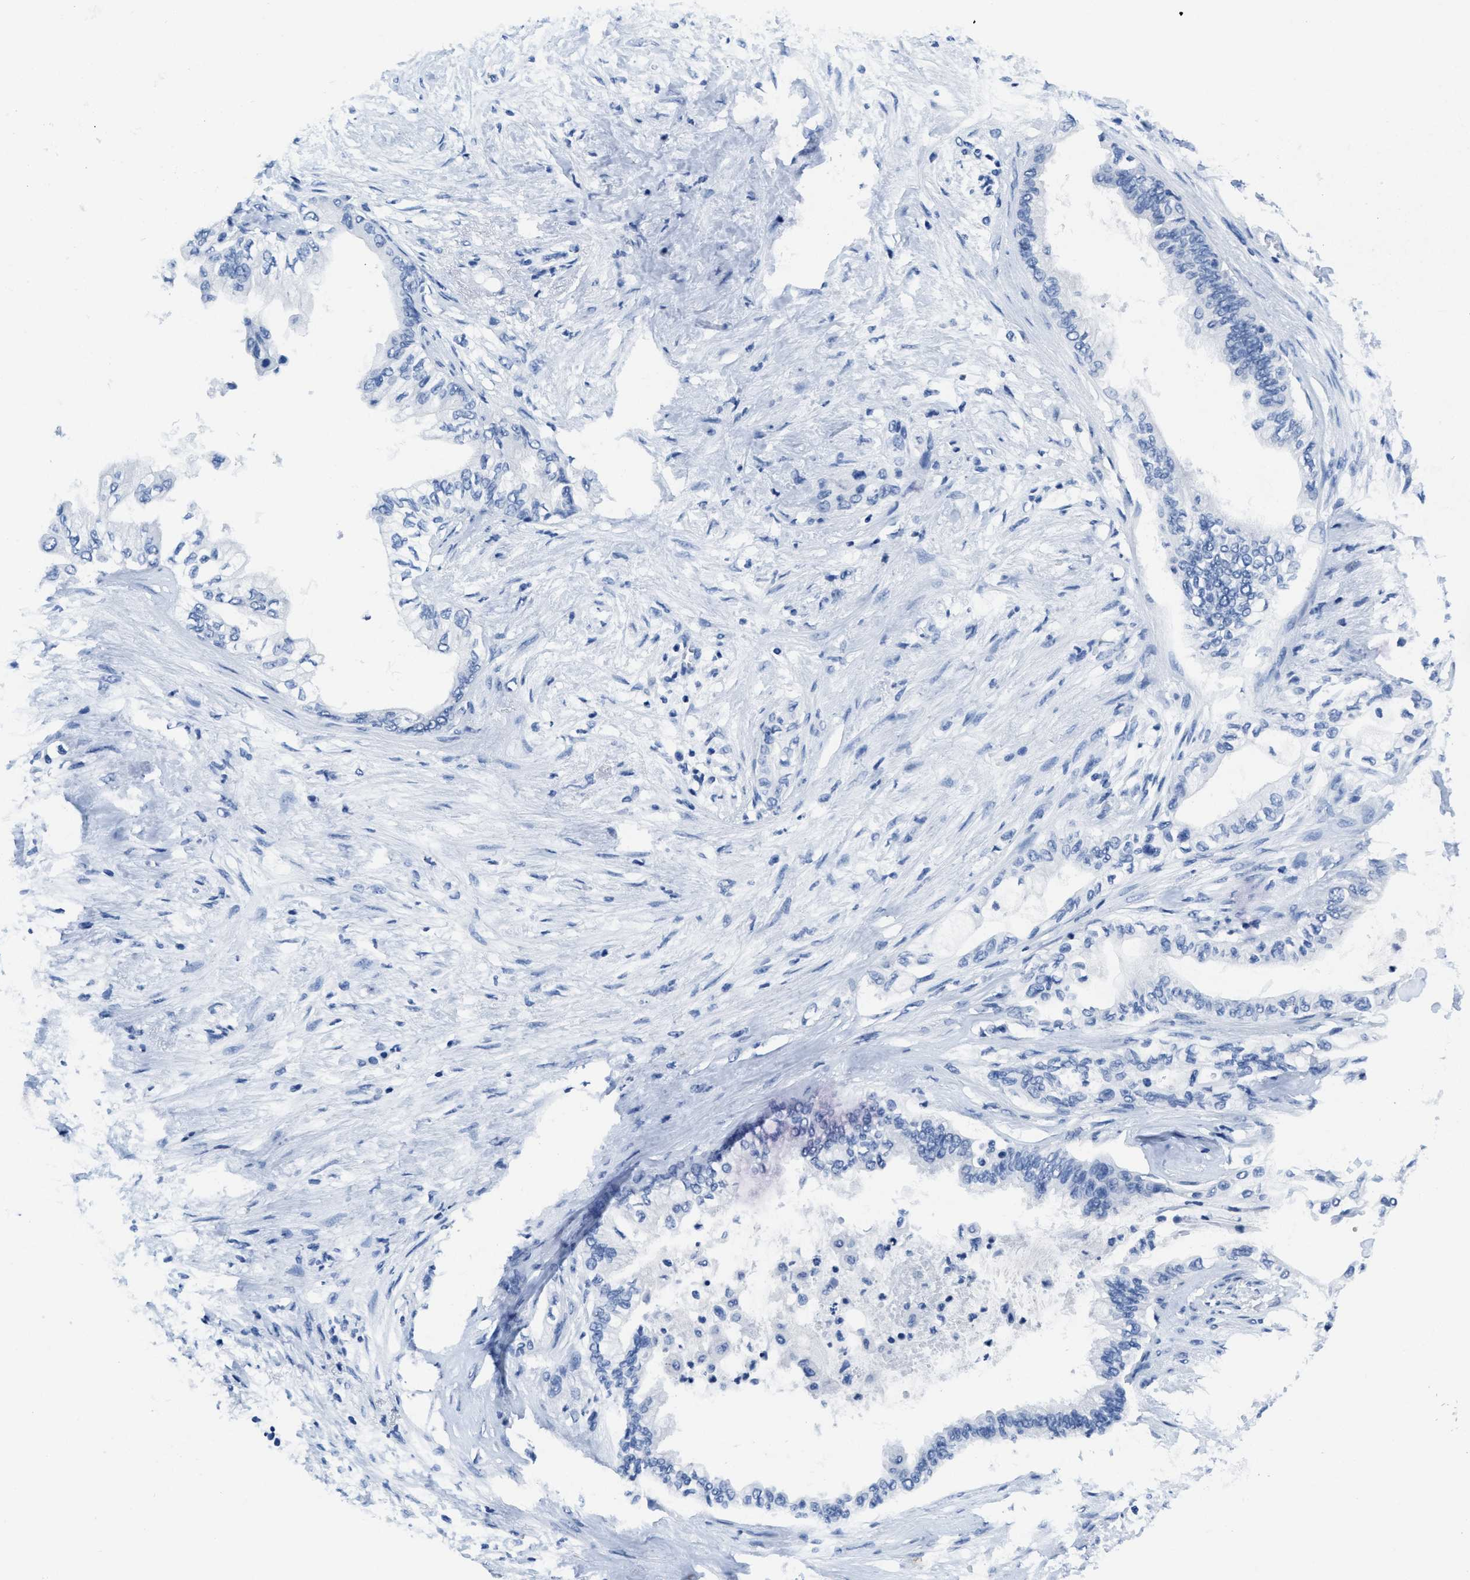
{"staining": {"intensity": "negative", "quantity": "none", "location": "none"}, "tissue": "pancreatic cancer", "cell_type": "Tumor cells", "image_type": "cancer", "snomed": [{"axis": "morphology", "description": "Normal tissue, NOS"}, {"axis": "morphology", "description": "Adenocarcinoma, NOS"}, {"axis": "topography", "description": "Pancreas"}, {"axis": "topography", "description": "Duodenum"}], "caption": "IHC of human pancreatic adenocarcinoma shows no staining in tumor cells.", "gene": "ITGA2B", "patient": {"sex": "female", "age": 60}}